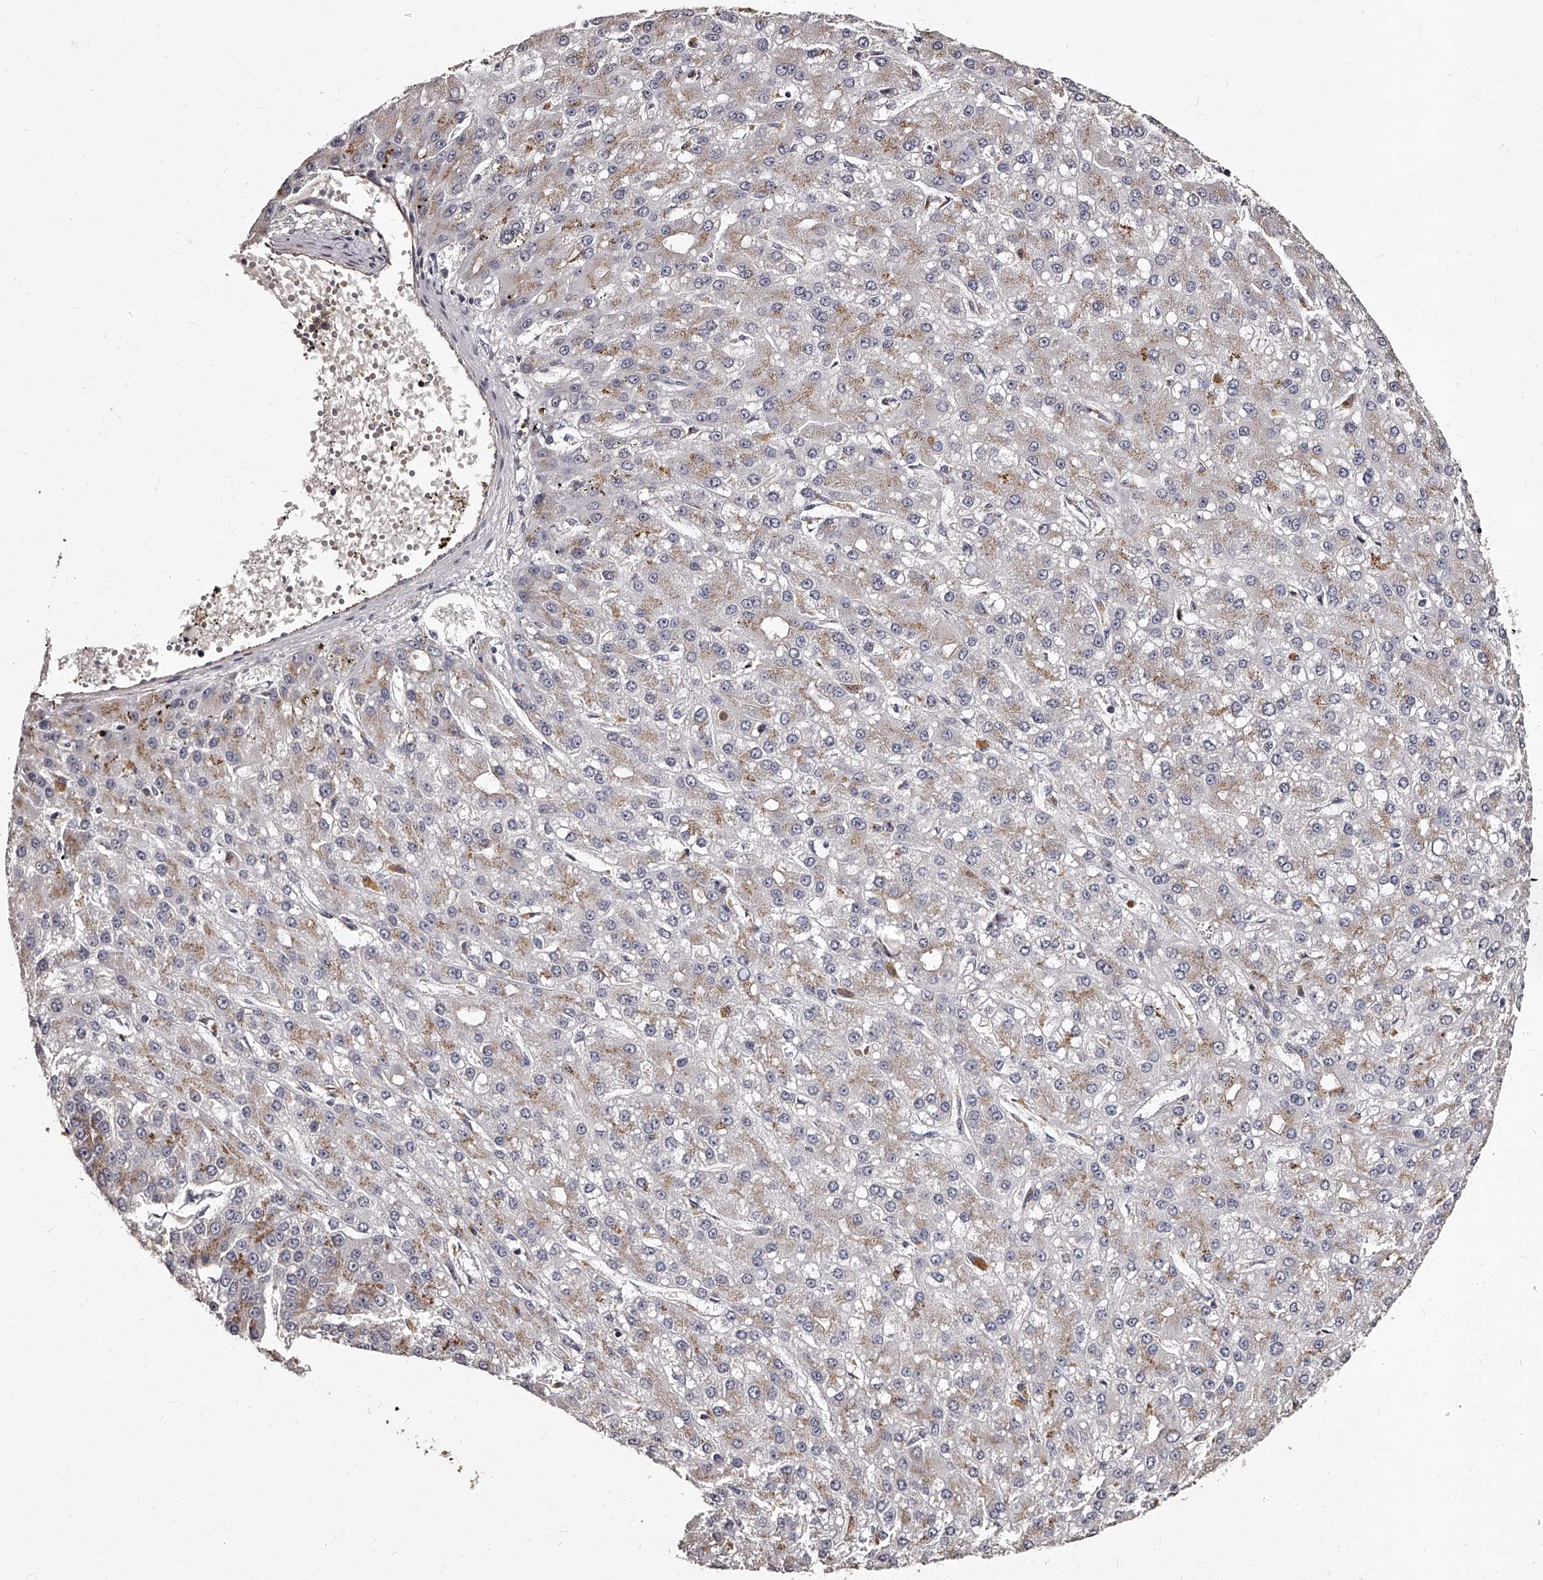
{"staining": {"intensity": "weak", "quantity": "25%-75%", "location": "cytoplasmic/membranous"}, "tissue": "liver cancer", "cell_type": "Tumor cells", "image_type": "cancer", "snomed": [{"axis": "morphology", "description": "Carcinoma, Hepatocellular, NOS"}, {"axis": "topography", "description": "Liver"}], "caption": "Immunohistochemistry histopathology image of neoplastic tissue: human hepatocellular carcinoma (liver) stained using IHC exhibits low levels of weak protein expression localized specifically in the cytoplasmic/membranous of tumor cells, appearing as a cytoplasmic/membranous brown color.", "gene": "RSC1A1", "patient": {"sex": "male", "age": 67}}